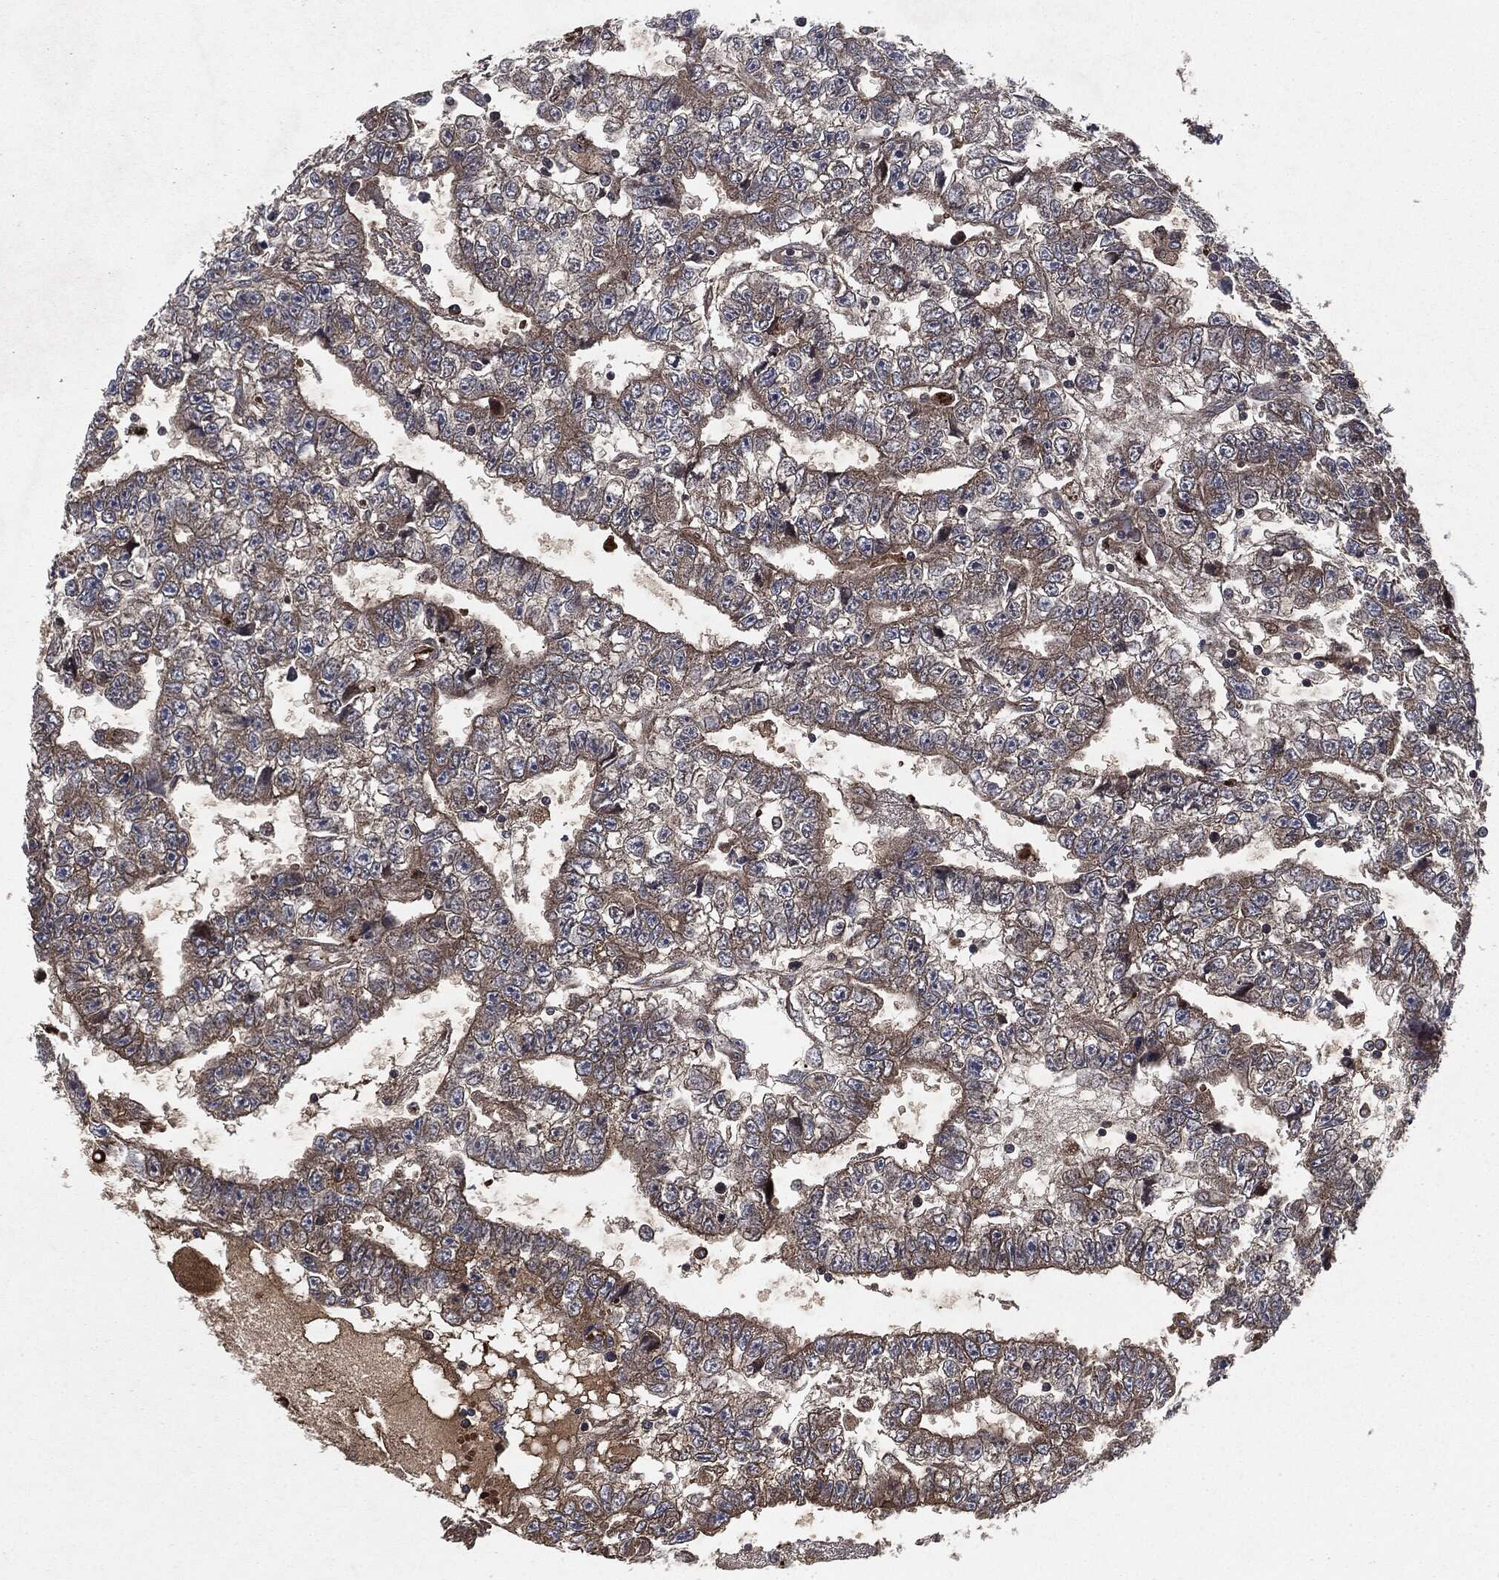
{"staining": {"intensity": "moderate", "quantity": "25%-75%", "location": "cytoplasmic/membranous"}, "tissue": "testis cancer", "cell_type": "Tumor cells", "image_type": "cancer", "snomed": [{"axis": "morphology", "description": "Carcinoma, Embryonal, NOS"}, {"axis": "topography", "description": "Testis"}], "caption": "Testis cancer was stained to show a protein in brown. There is medium levels of moderate cytoplasmic/membranous expression in approximately 25%-75% of tumor cells.", "gene": "RAF1", "patient": {"sex": "male", "age": 25}}